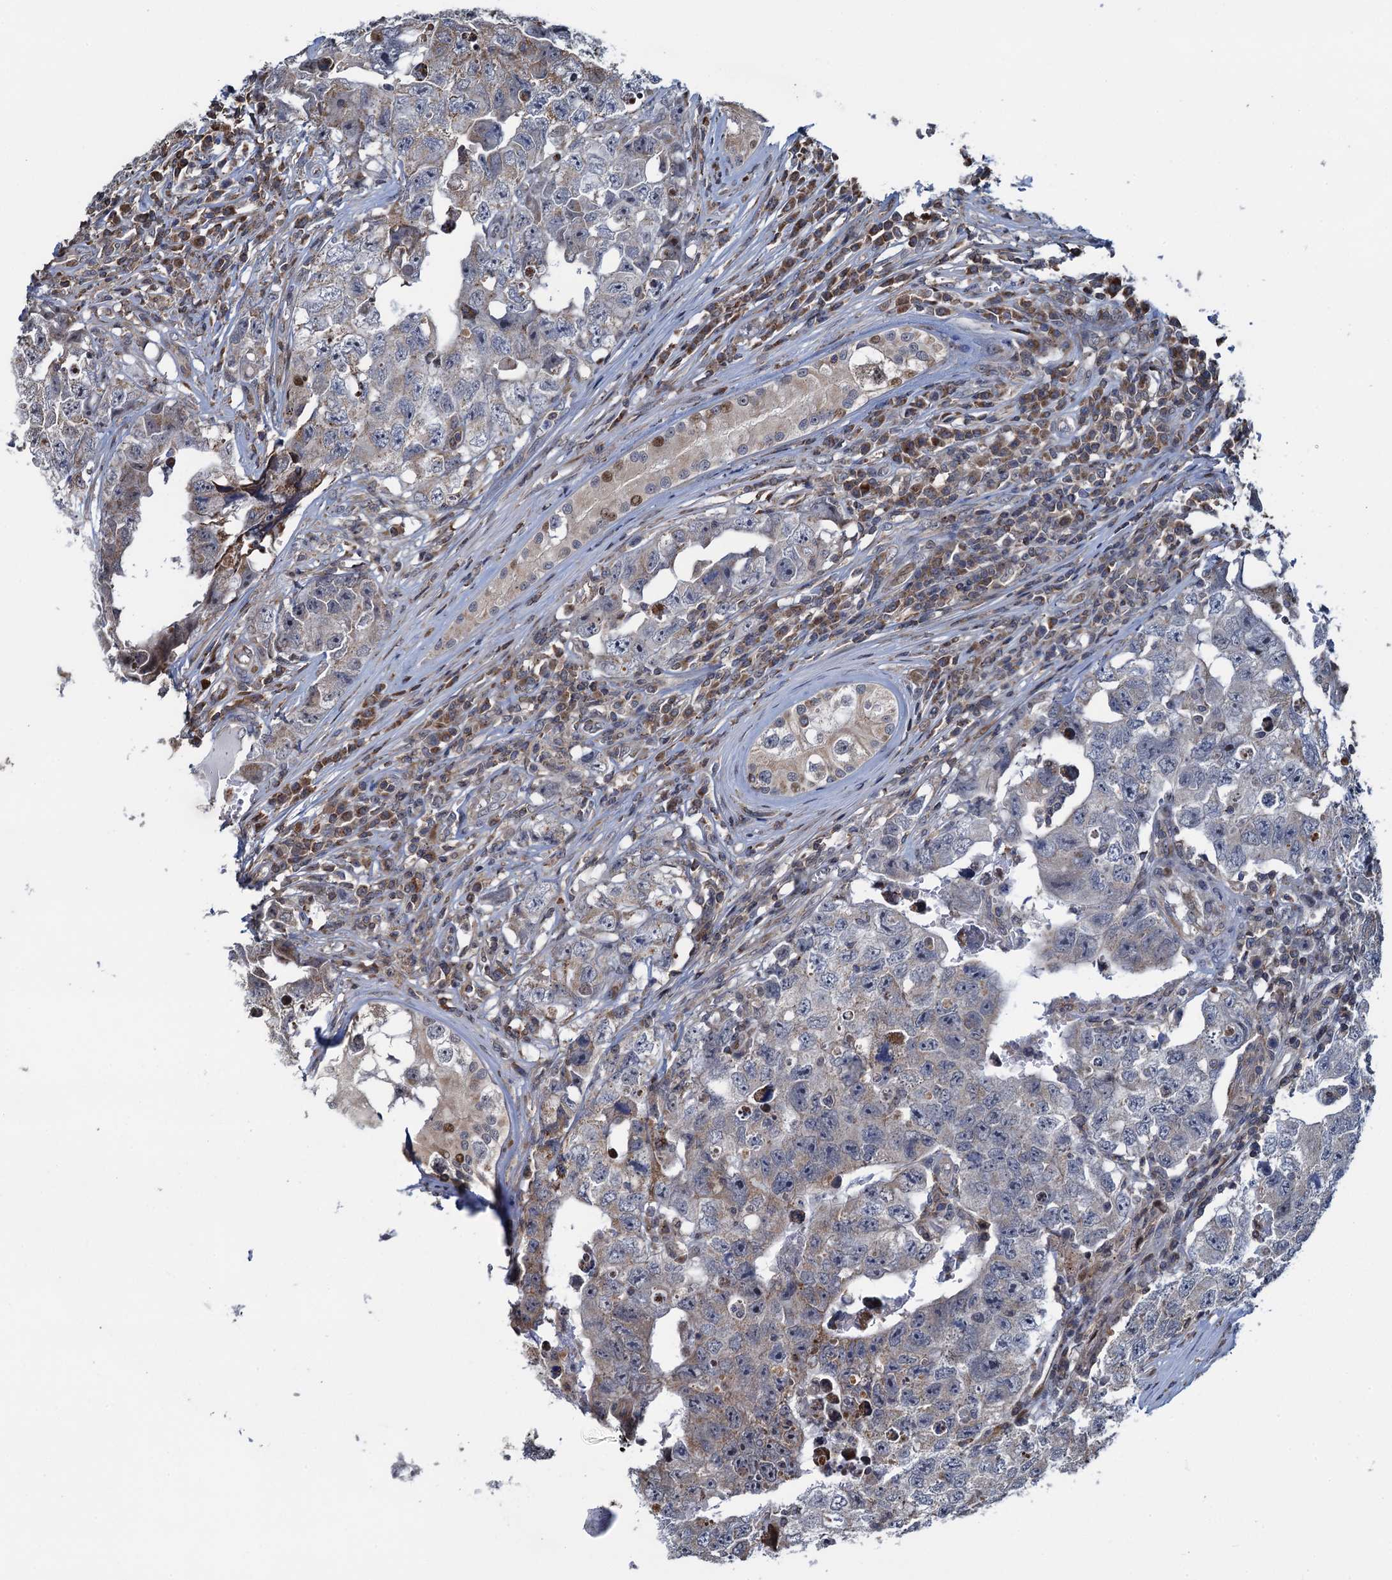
{"staining": {"intensity": "negative", "quantity": "none", "location": "none"}, "tissue": "testis cancer", "cell_type": "Tumor cells", "image_type": "cancer", "snomed": [{"axis": "morphology", "description": "Carcinoma, Embryonal, NOS"}, {"axis": "topography", "description": "Testis"}], "caption": "This is a histopathology image of IHC staining of testis cancer (embryonal carcinoma), which shows no expression in tumor cells. (DAB IHC visualized using brightfield microscopy, high magnification).", "gene": "CCDC102A", "patient": {"sex": "male", "age": 17}}